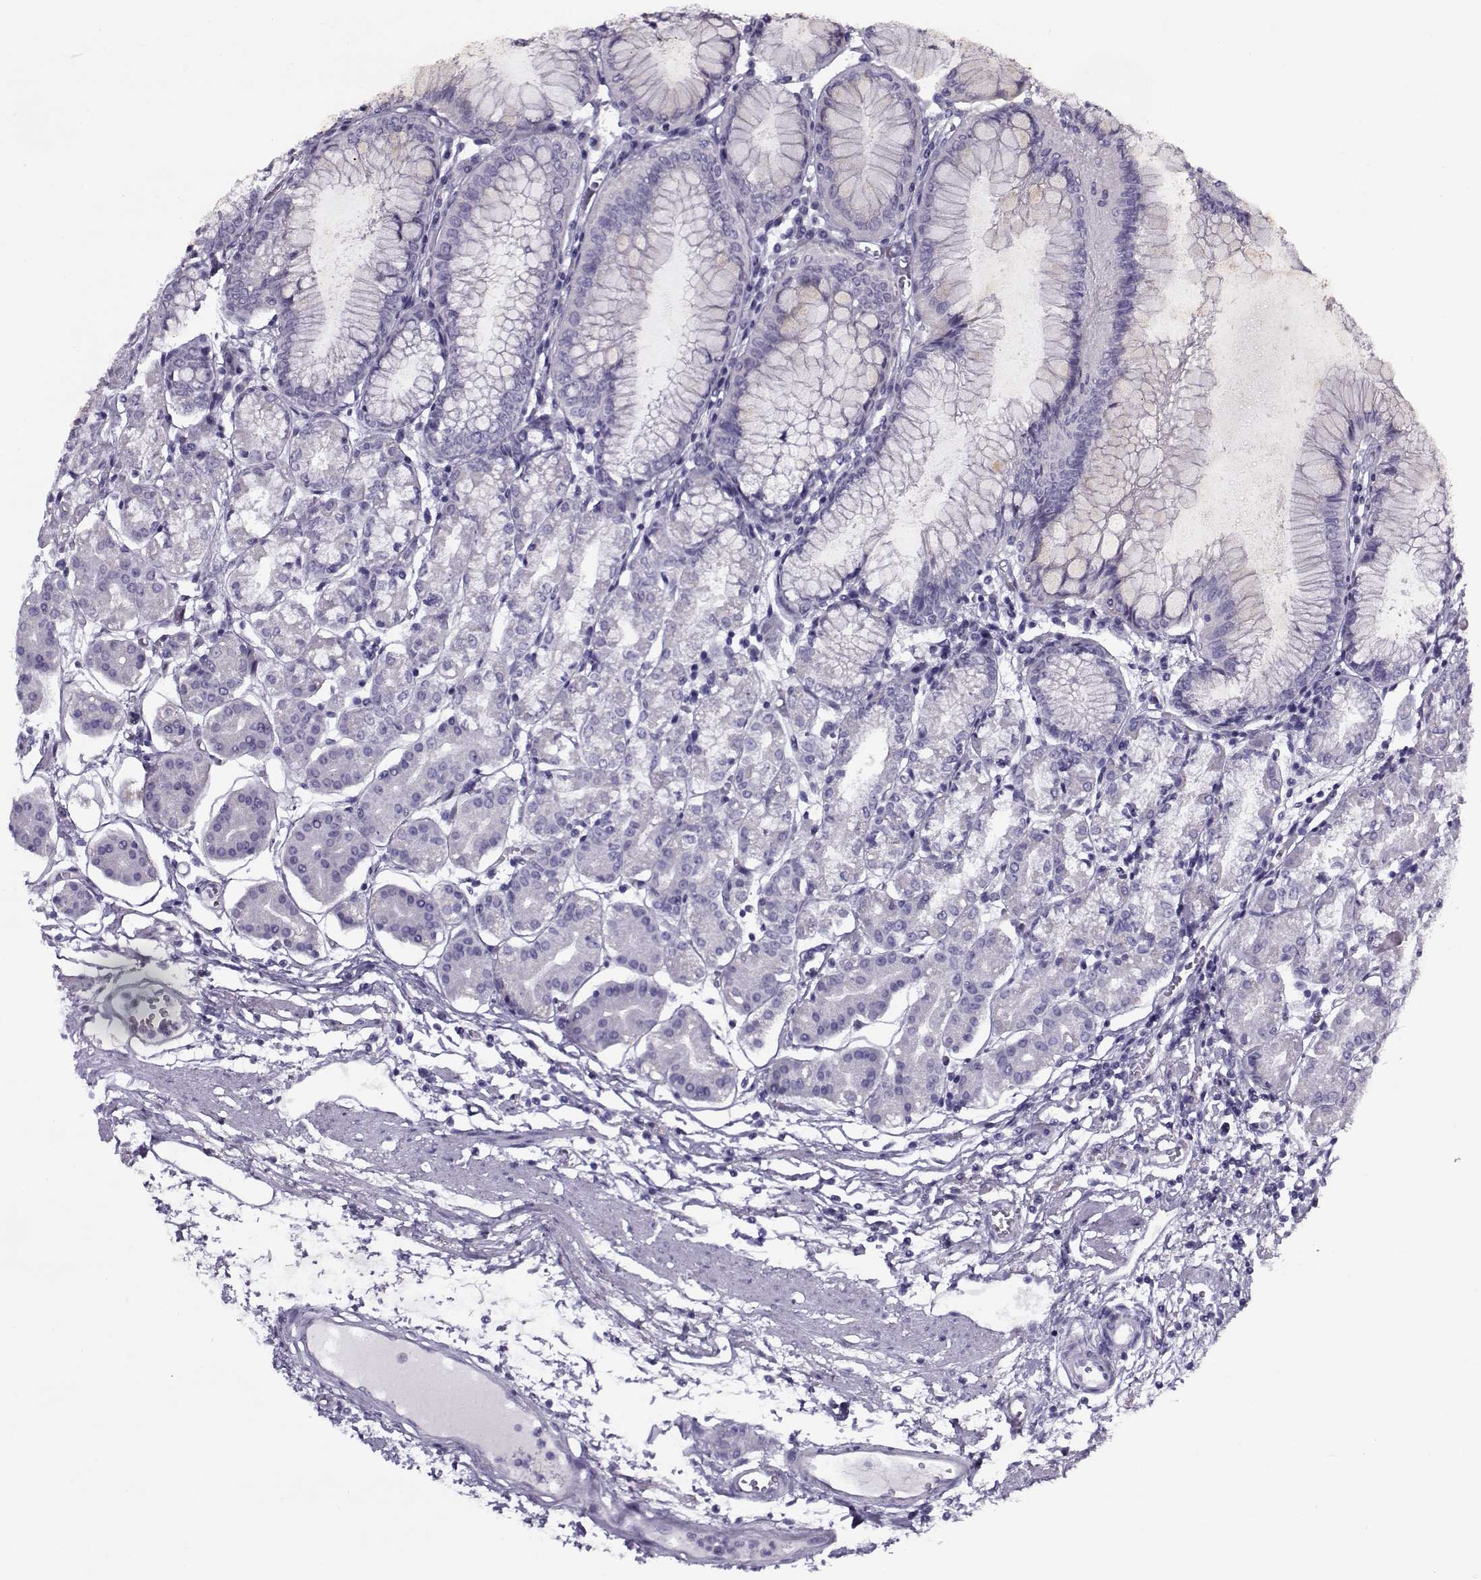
{"staining": {"intensity": "negative", "quantity": "none", "location": "none"}, "tissue": "stomach", "cell_type": "Glandular cells", "image_type": "normal", "snomed": [{"axis": "morphology", "description": "Normal tissue, NOS"}, {"axis": "topography", "description": "Skeletal muscle"}, {"axis": "topography", "description": "Stomach"}], "caption": "Photomicrograph shows no protein expression in glandular cells of unremarkable stomach. The staining was performed using DAB to visualize the protein expression in brown, while the nuclei were stained in blue with hematoxylin (Magnification: 20x).", "gene": "GAGE10", "patient": {"sex": "female", "age": 57}}